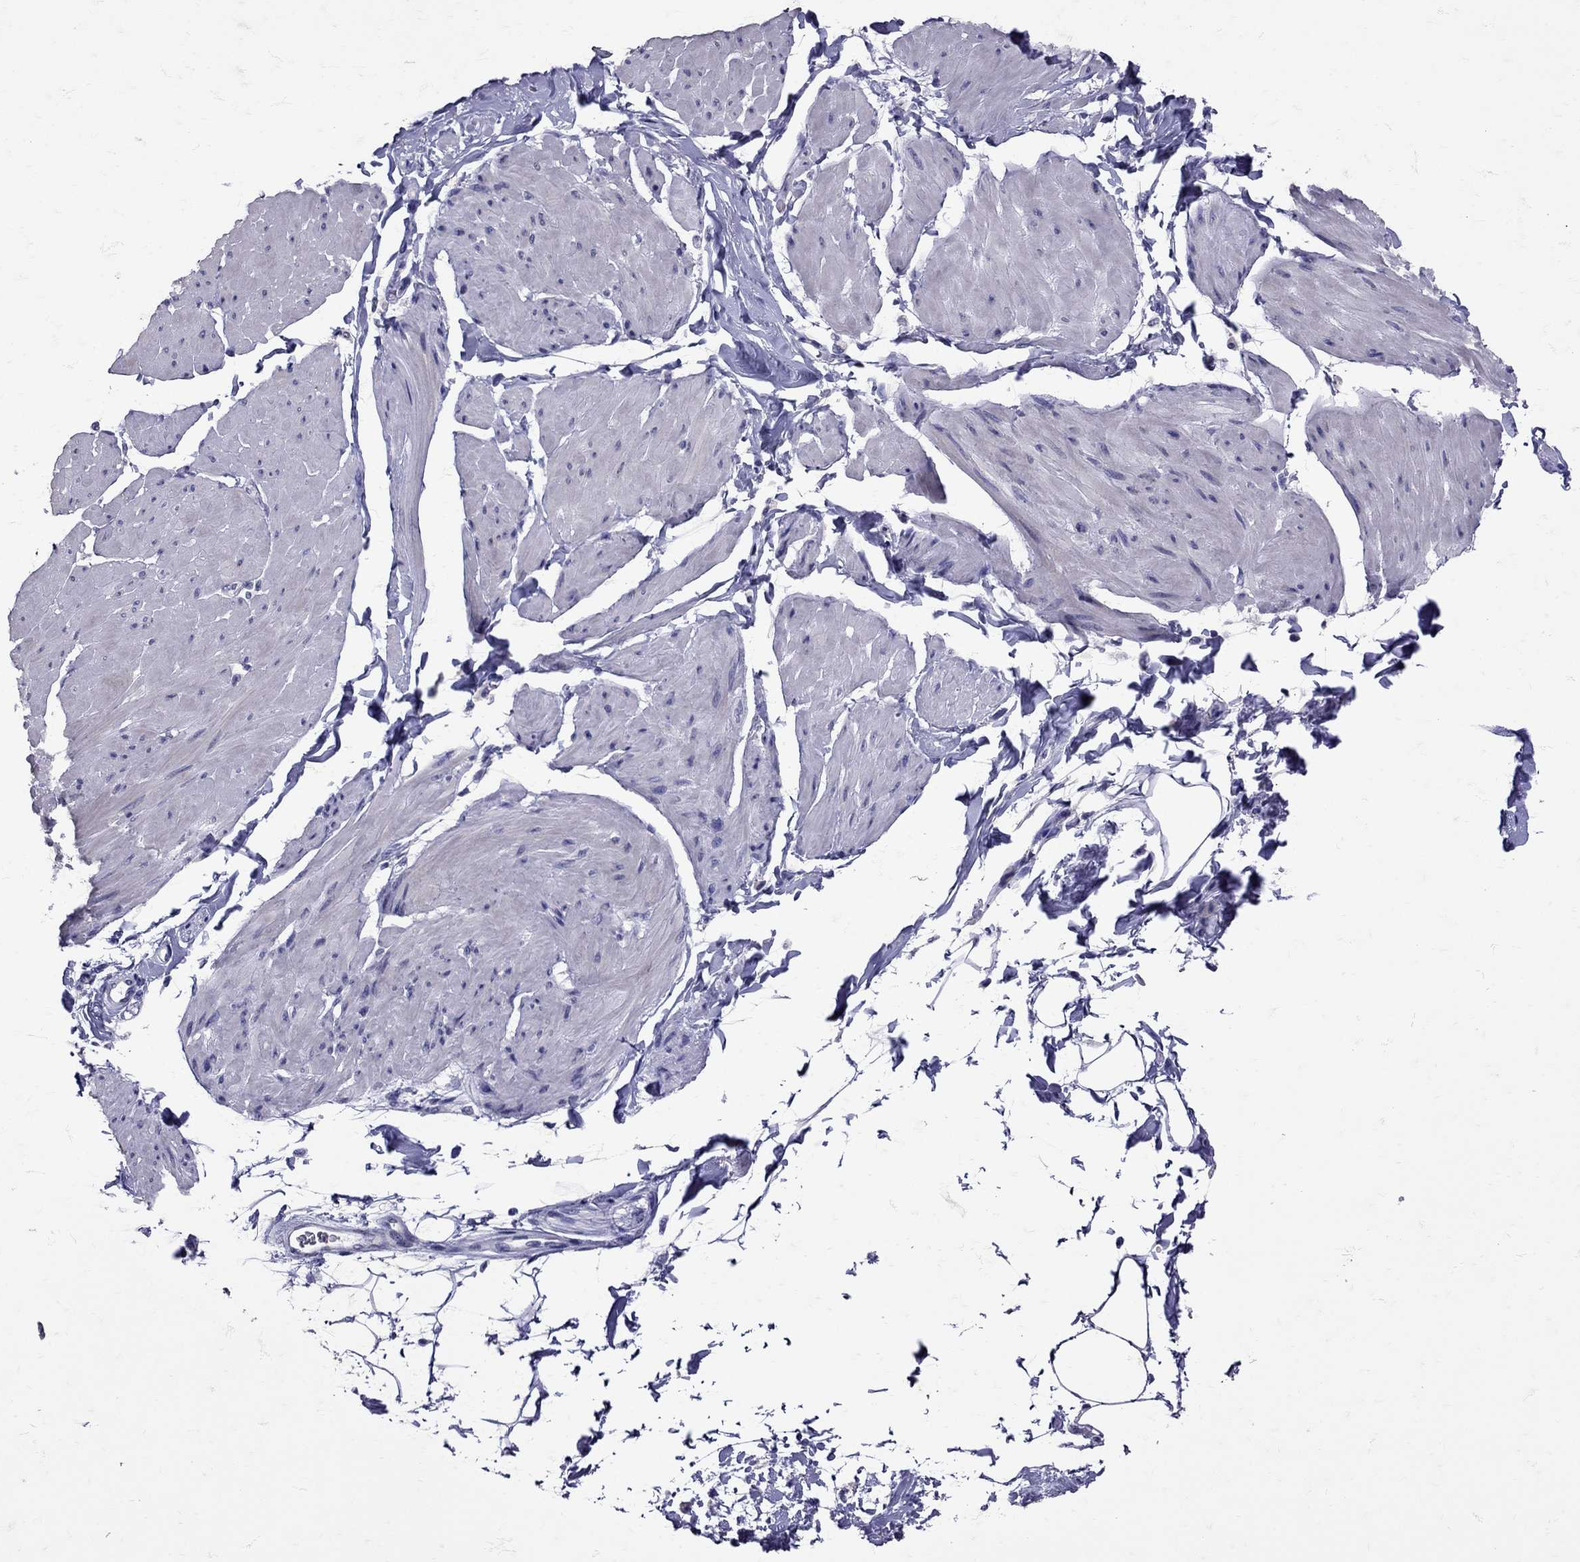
{"staining": {"intensity": "negative", "quantity": "none", "location": "none"}, "tissue": "smooth muscle", "cell_type": "Smooth muscle cells", "image_type": "normal", "snomed": [{"axis": "morphology", "description": "Normal tissue, NOS"}, {"axis": "topography", "description": "Adipose tissue"}, {"axis": "topography", "description": "Smooth muscle"}, {"axis": "topography", "description": "Peripheral nerve tissue"}], "caption": "A high-resolution histopathology image shows IHC staining of benign smooth muscle, which reveals no significant staining in smooth muscle cells. The staining is performed using DAB (3,3'-diaminobenzidine) brown chromogen with nuclei counter-stained in using hematoxylin.", "gene": "SST", "patient": {"sex": "male", "age": 83}}